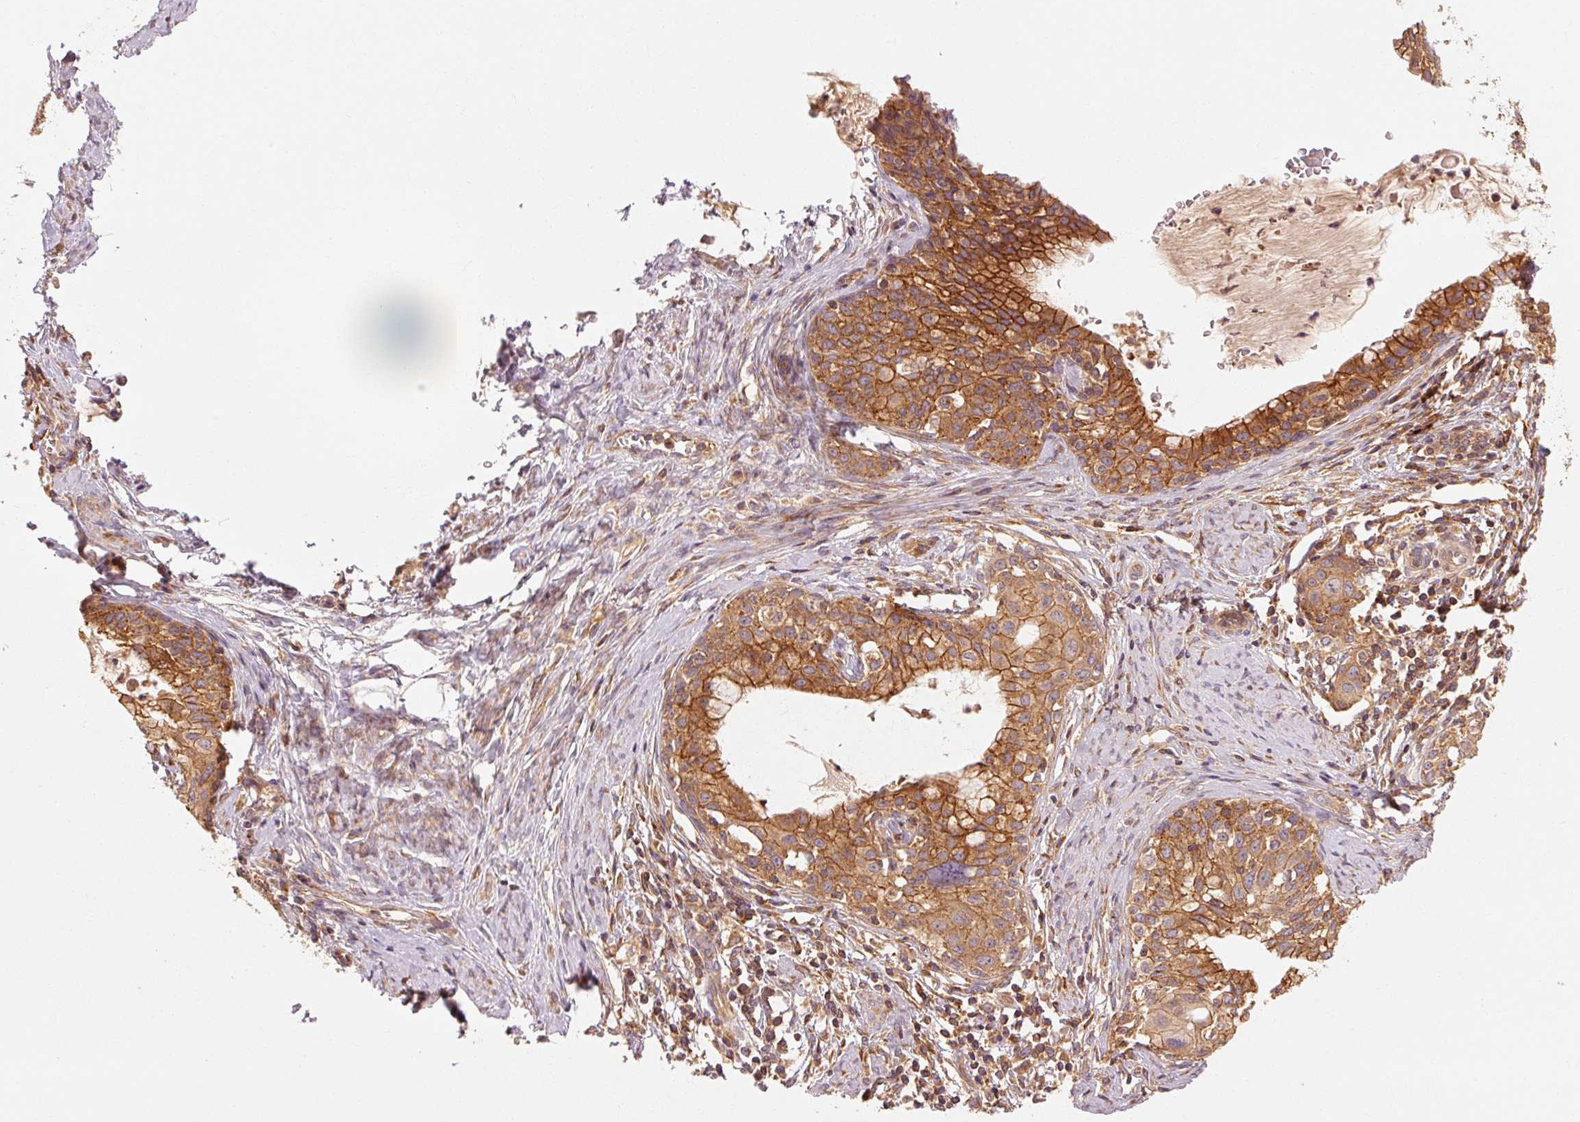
{"staining": {"intensity": "moderate", "quantity": ">75%", "location": "cytoplasmic/membranous"}, "tissue": "cervical cancer", "cell_type": "Tumor cells", "image_type": "cancer", "snomed": [{"axis": "morphology", "description": "Squamous cell carcinoma, NOS"}, {"axis": "morphology", "description": "Adenocarcinoma, NOS"}, {"axis": "topography", "description": "Cervix"}], "caption": "Squamous cell carcinoma (cervical) tissue shows moderate cytoplasmic/membranous staining in approximately >75% of tumor cells", "gene": "CTNNA1", "patient": {"sex": "female", "age": 52}}